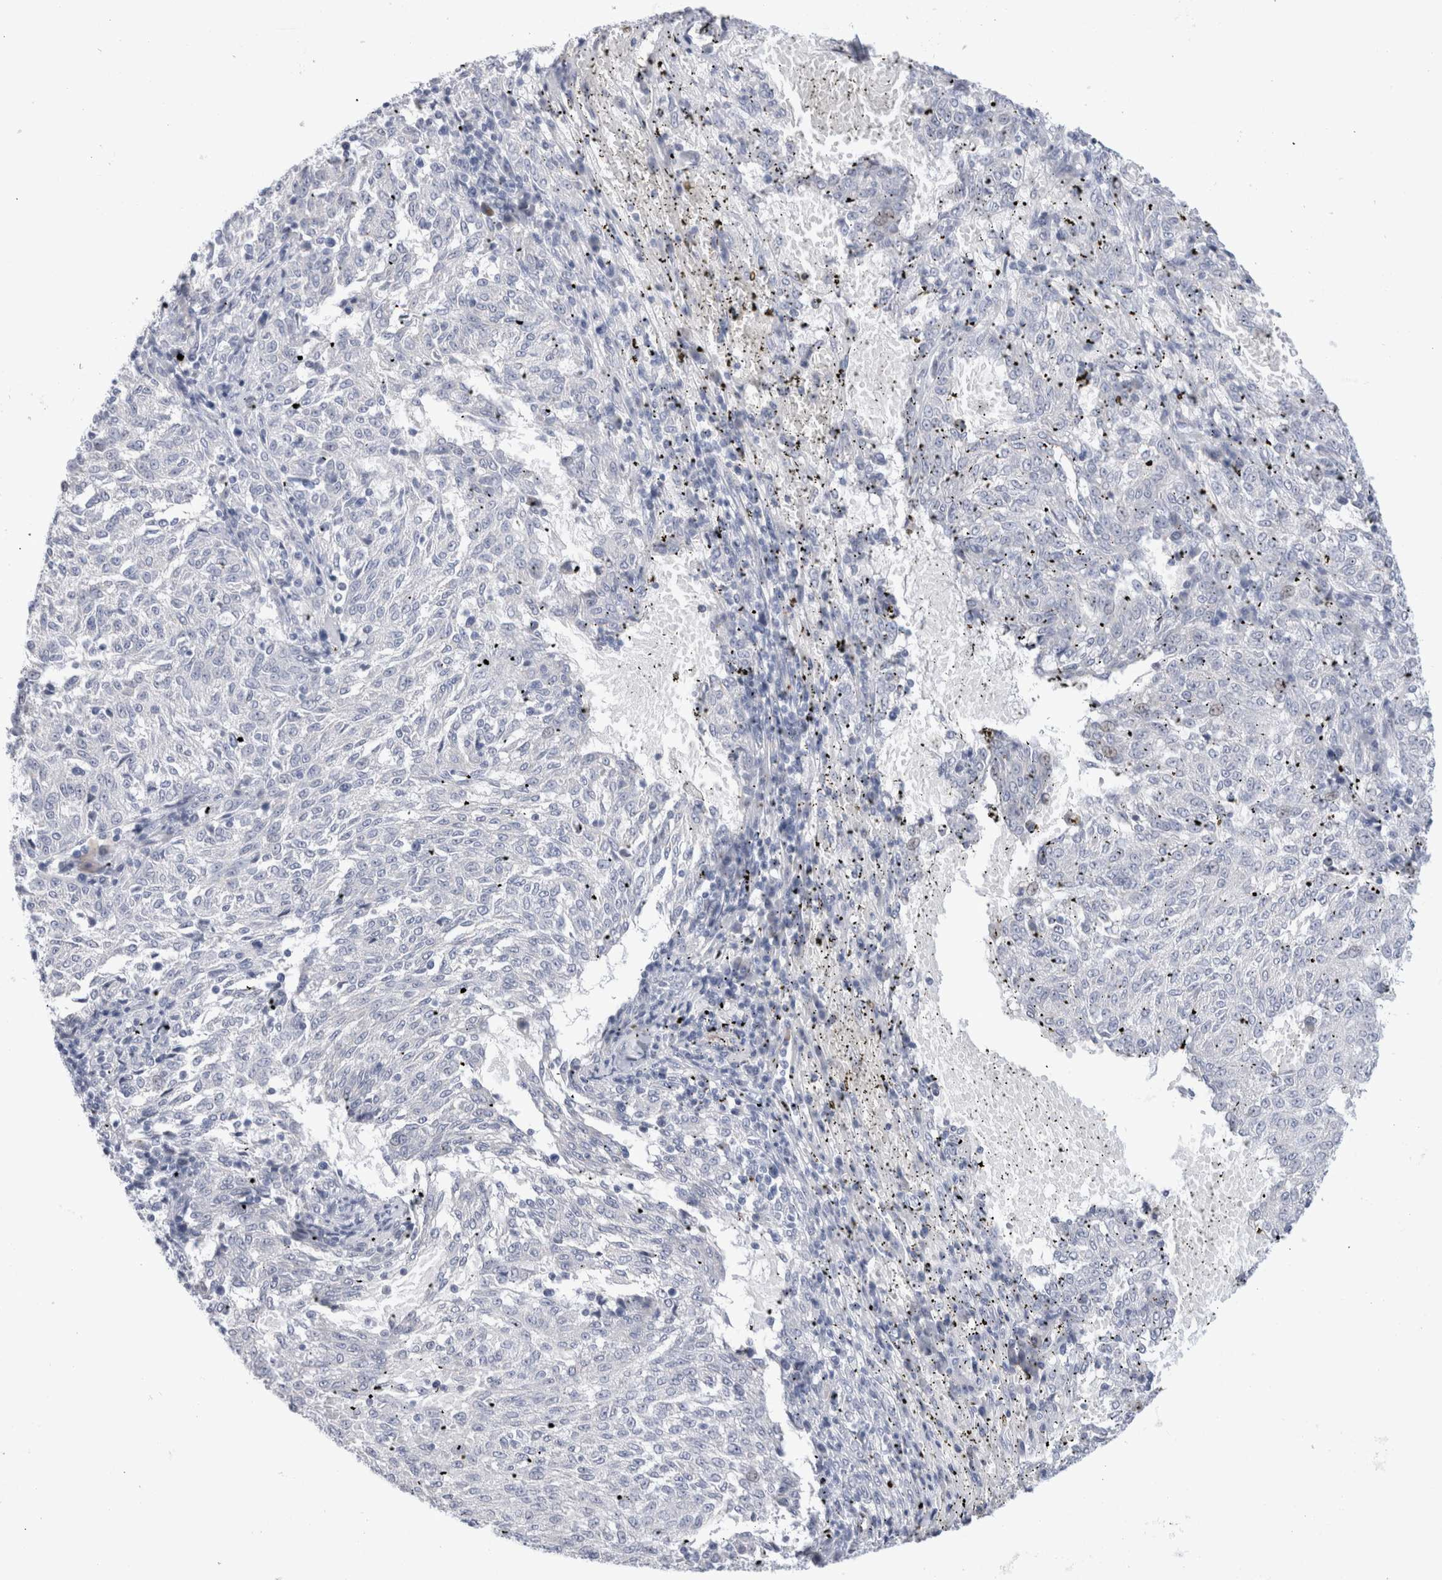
{"staining": {"intensity": "negative", "quantity": "none", "location": "none"}, "tissue": "melanoma", "cell_type": "Tumor cells", "image_type": "cancer", "snomed": [{"axis": "morphology", "description": "Malignant melanoma, NOS"}, {"axis": "topography", "description": "Skin"}], "caption": "Tumor cells are negative for protein expression in human melanoma. (DAB immunohistochemistry visualized using brightfield microscopy, high magnification).", "gene": "ECHDC2", "patient": {"sex": "female", "age": 72}}